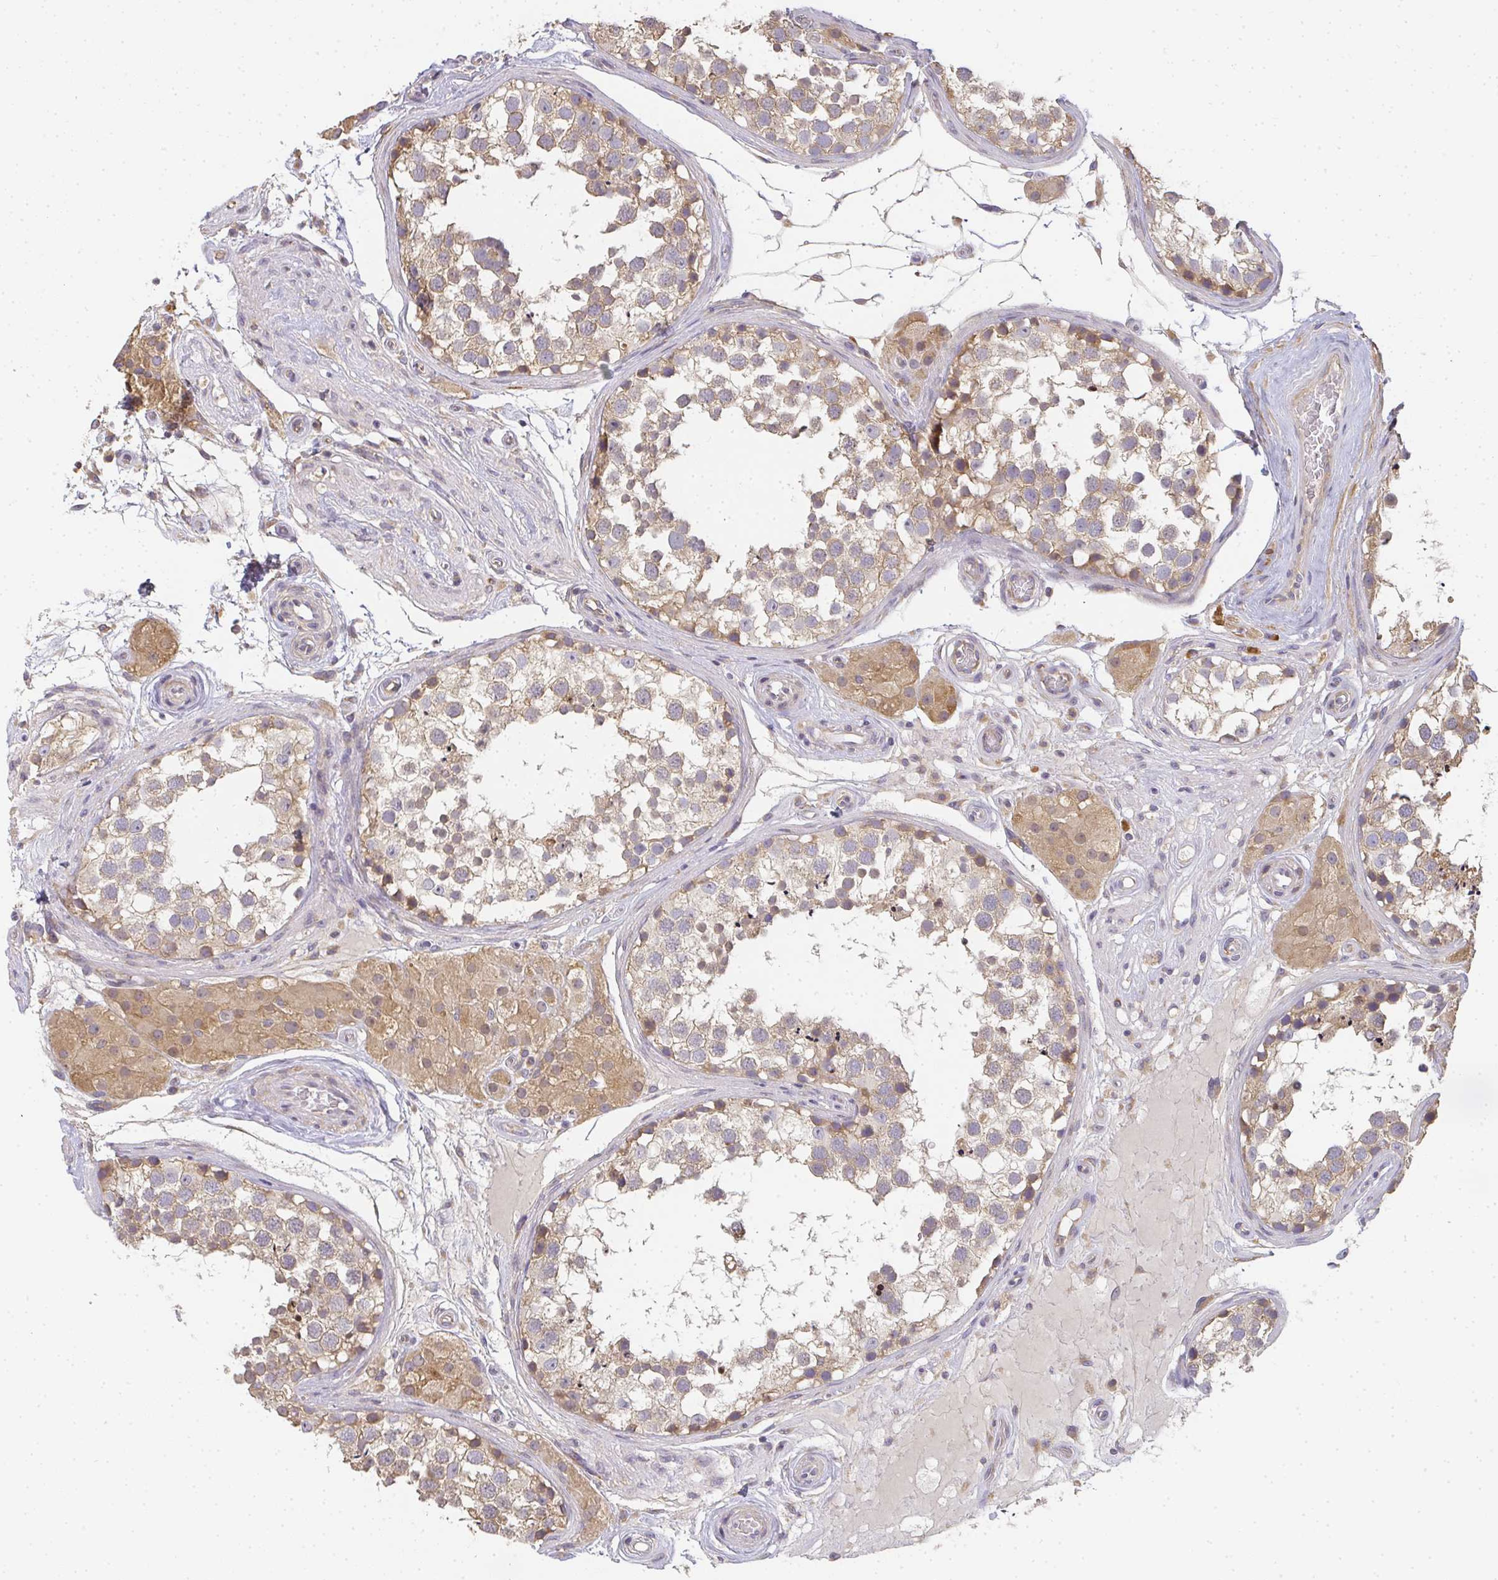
{"staining": {"intensity": "weak", "quantity": ">75%", "location": "cytoplasmic/membranous"}, "tissue": "testis", "cell_type": "Cells in seminiferous ducts", "image_type": "normal", "snomed": [{"axis": "morphology", "description": "Normal tissue, NOS"}, {"axis": "morphology", "description": "Seminoma, NOS"}, {"axis": "topography", "description": "Testis"}], "caption": "Weak cytoplasmic/membranous protein staining is identified in about >75% of cells in seminiferous ducts in testis. The staining was performed using DAB to visualize the protein expression in brown, while the nuclei were stained in blue with hematoxylin (Magnification: 20x).", "gene": "SLC35B3", "patient": {"sex": "male", "age": 65}}